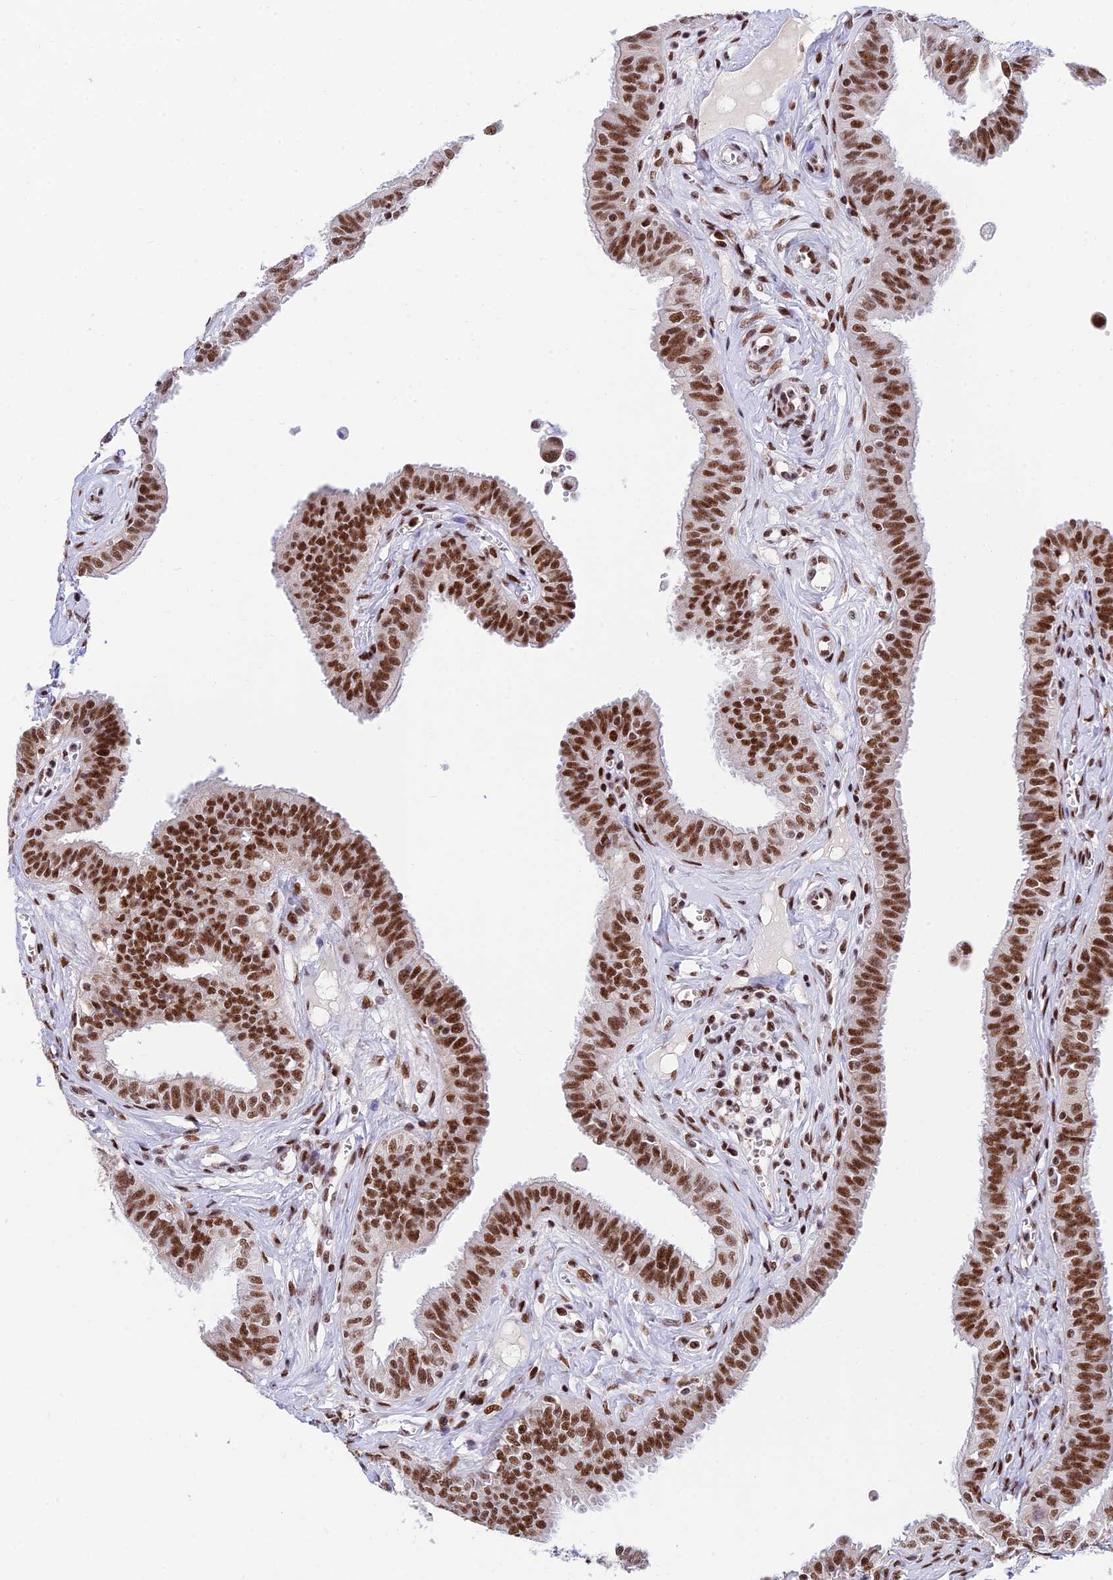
{"staining": {"intensity": "strong", "quantity": ">75%", "location": "nuclear"}, "tissue": "fallopian tube", "cell_type": "Glandular cells", "image_type": "normal", "snomed": [{"axis": "morphology", "description": "Normal tissue, NOS"}, {"axis": "morphology", "description": "Carcinoma, NOS"}, {"axis": "topography", "description": "Fallopian tube"}, {"axis": "topography", "description": "Ovary"}], "caption": "Immunohistochemical staining of benign human fallopian tube shows high levels of strong nuclear positivity in about >75% of glandular cells.", "gene": "USP22", "patient": {"sex": "female", "age": 59}}